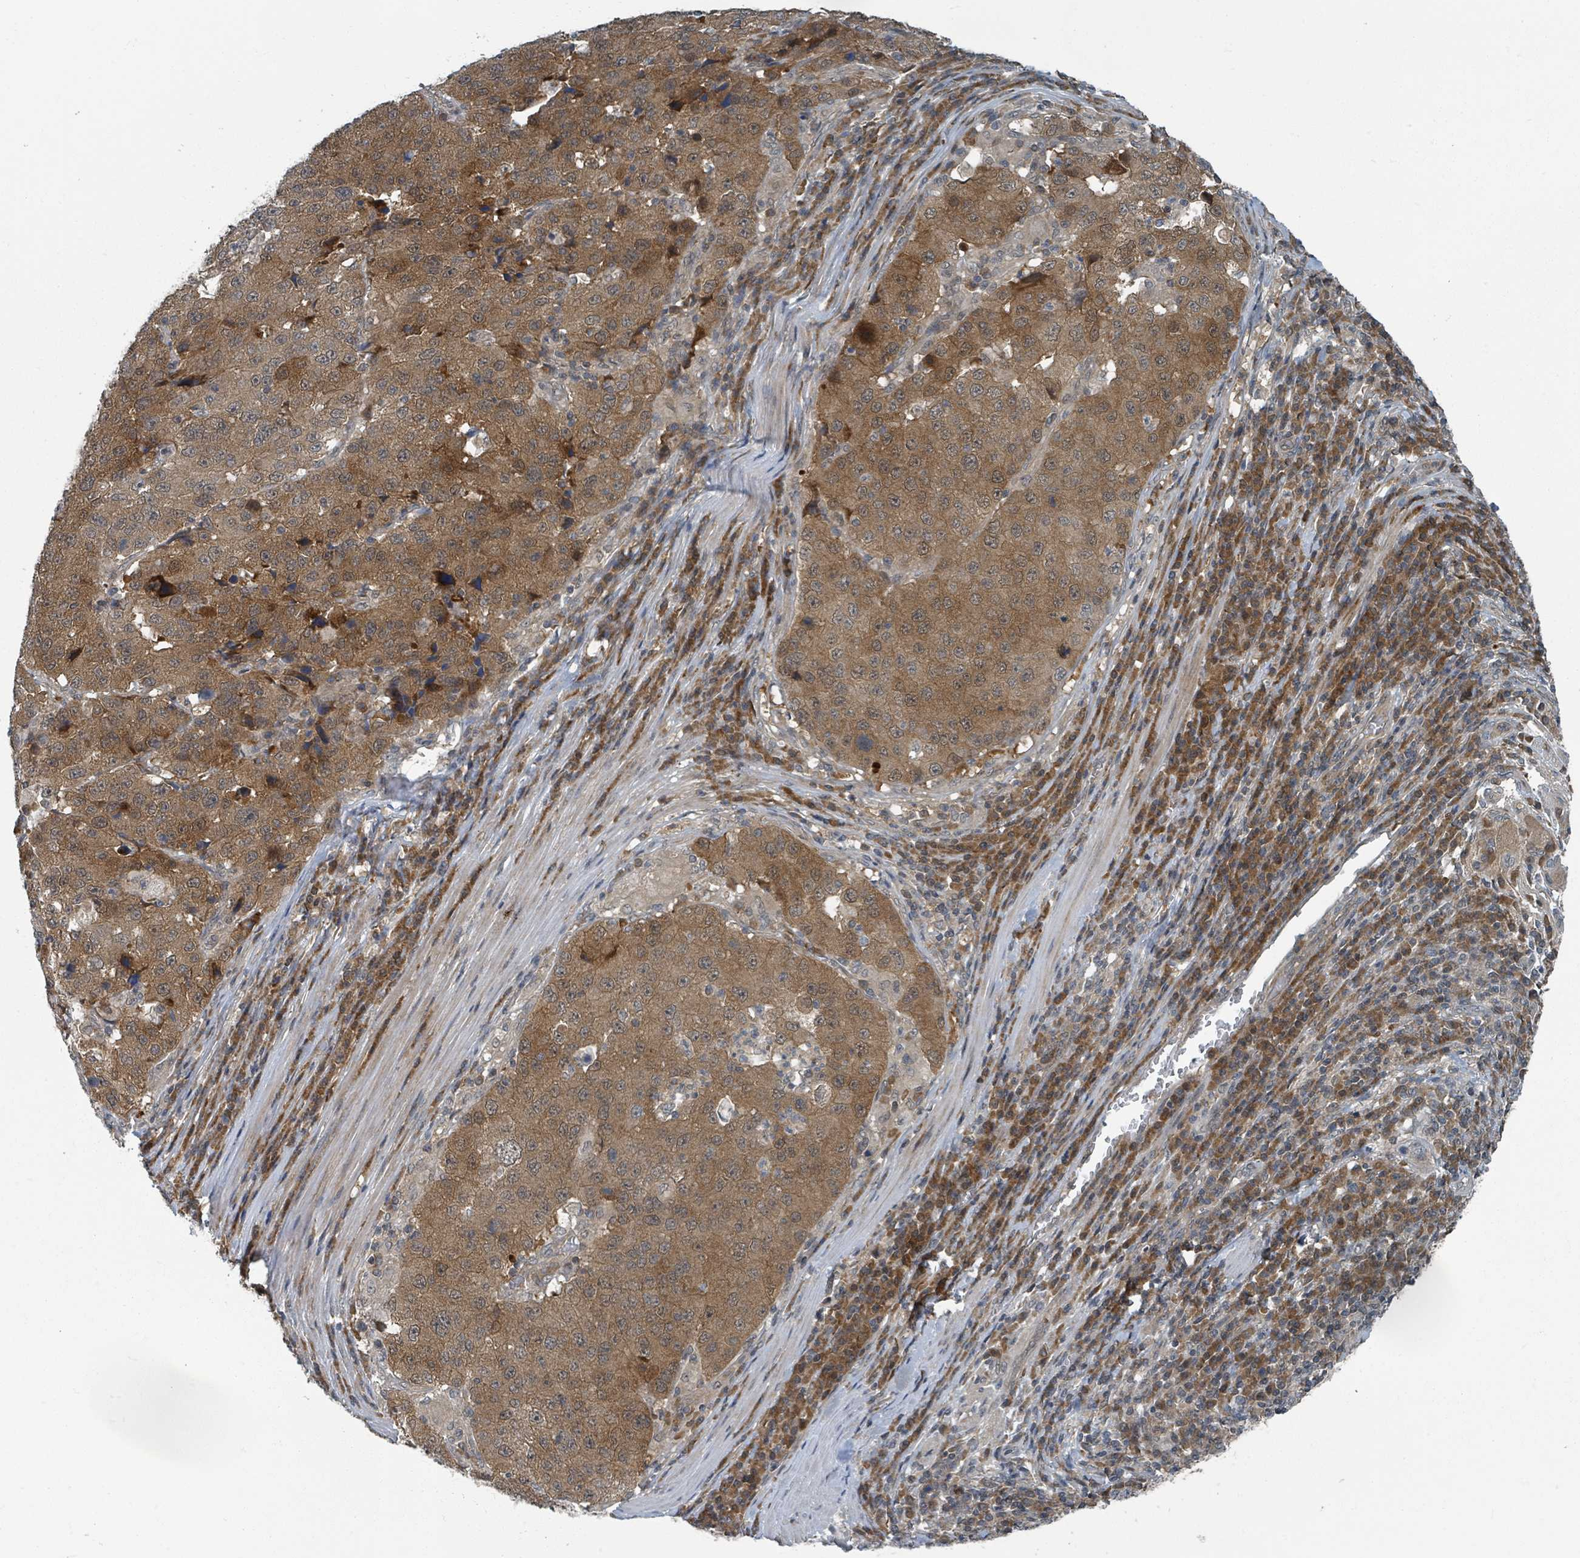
{"staining": {"intensity": "moderate", "quantity": ">75%", "location": "cytoplasmic/membranous,nuclear"}, "tissue": "stomach cancer", "cell_type": "Tumor cells", "image_type": "cancer", "snomed": [{"axis": "morphology", "description": "Adenocarcinoma, NOS"}, {"axis": "topography", "description": "Stomach"}], "caption": "DAB immunohistochemical staining of human adenocarcinoma (stomach) displays moderate cytoplasmic/membranous and nuclear protein expression in approximately >75% of tumor cells. (DAB (3,3'-diaminobenzidine) IHC, brown staining for protein, blue staining for nuclei).", "gene": "GOLGA7", "patient": {"sex": "male", "age": 71}}